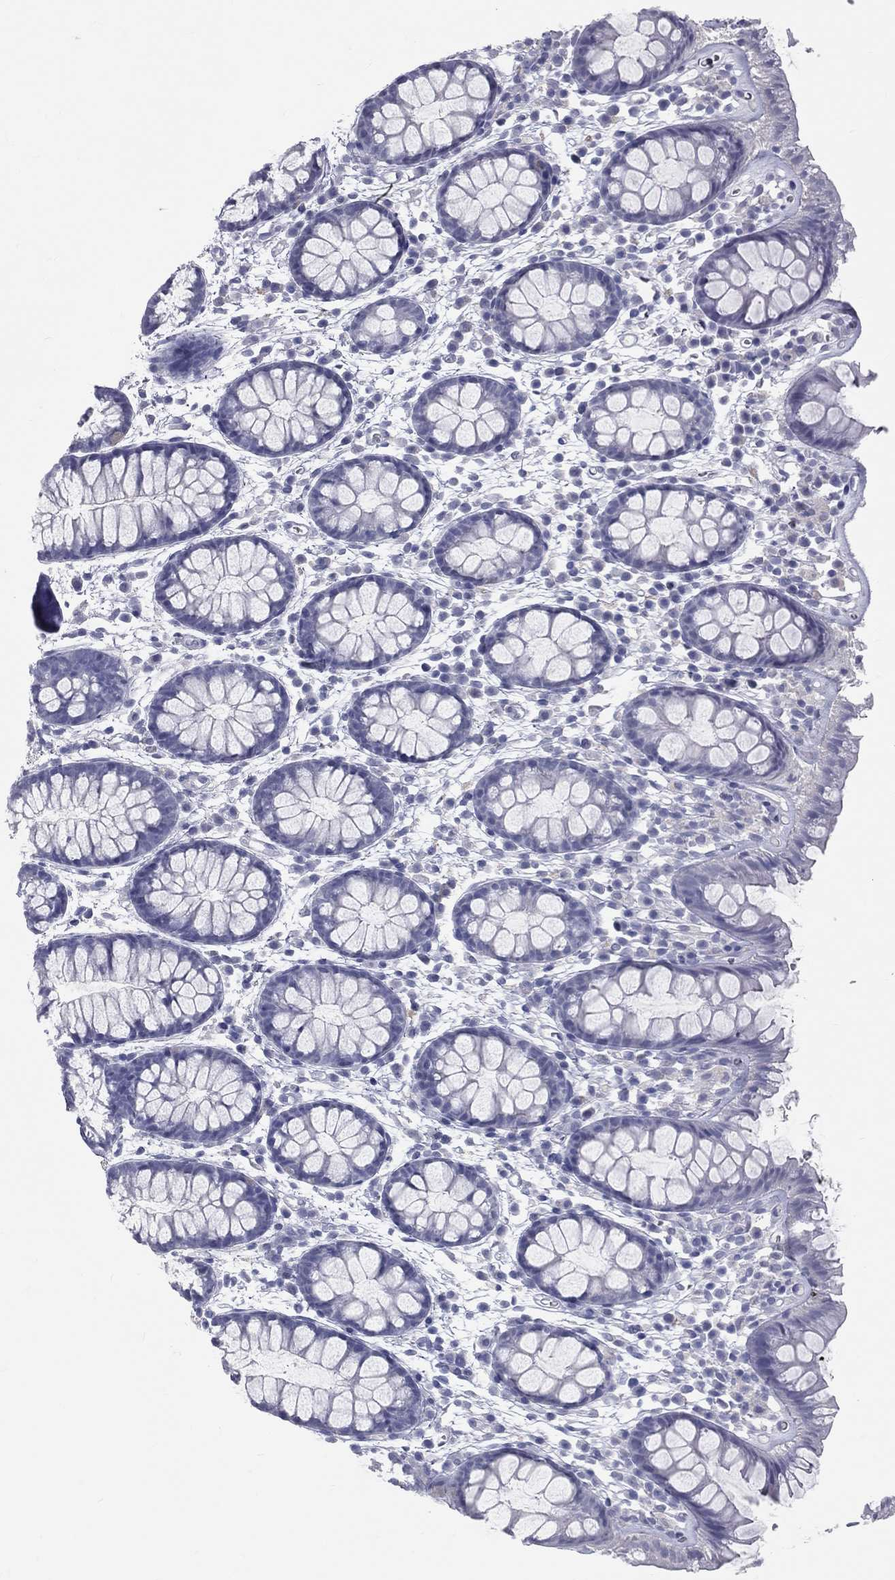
{"staining": {"intensity": "negative", "quantity": "none", "location": "none"}, "tissue": "colon", "cell_type": "Endothelial cells", "image_type": "normal", "snomed": [{"axis": "morphology", "description": "Normal tissue, NOS"}, {"axis": "topography", "description": "Colon"}], "caption": "There is no significant staining in endothelial cells of colon.", "gene": "TFPI2", "patient": {"sex": "male", "age": 76}}